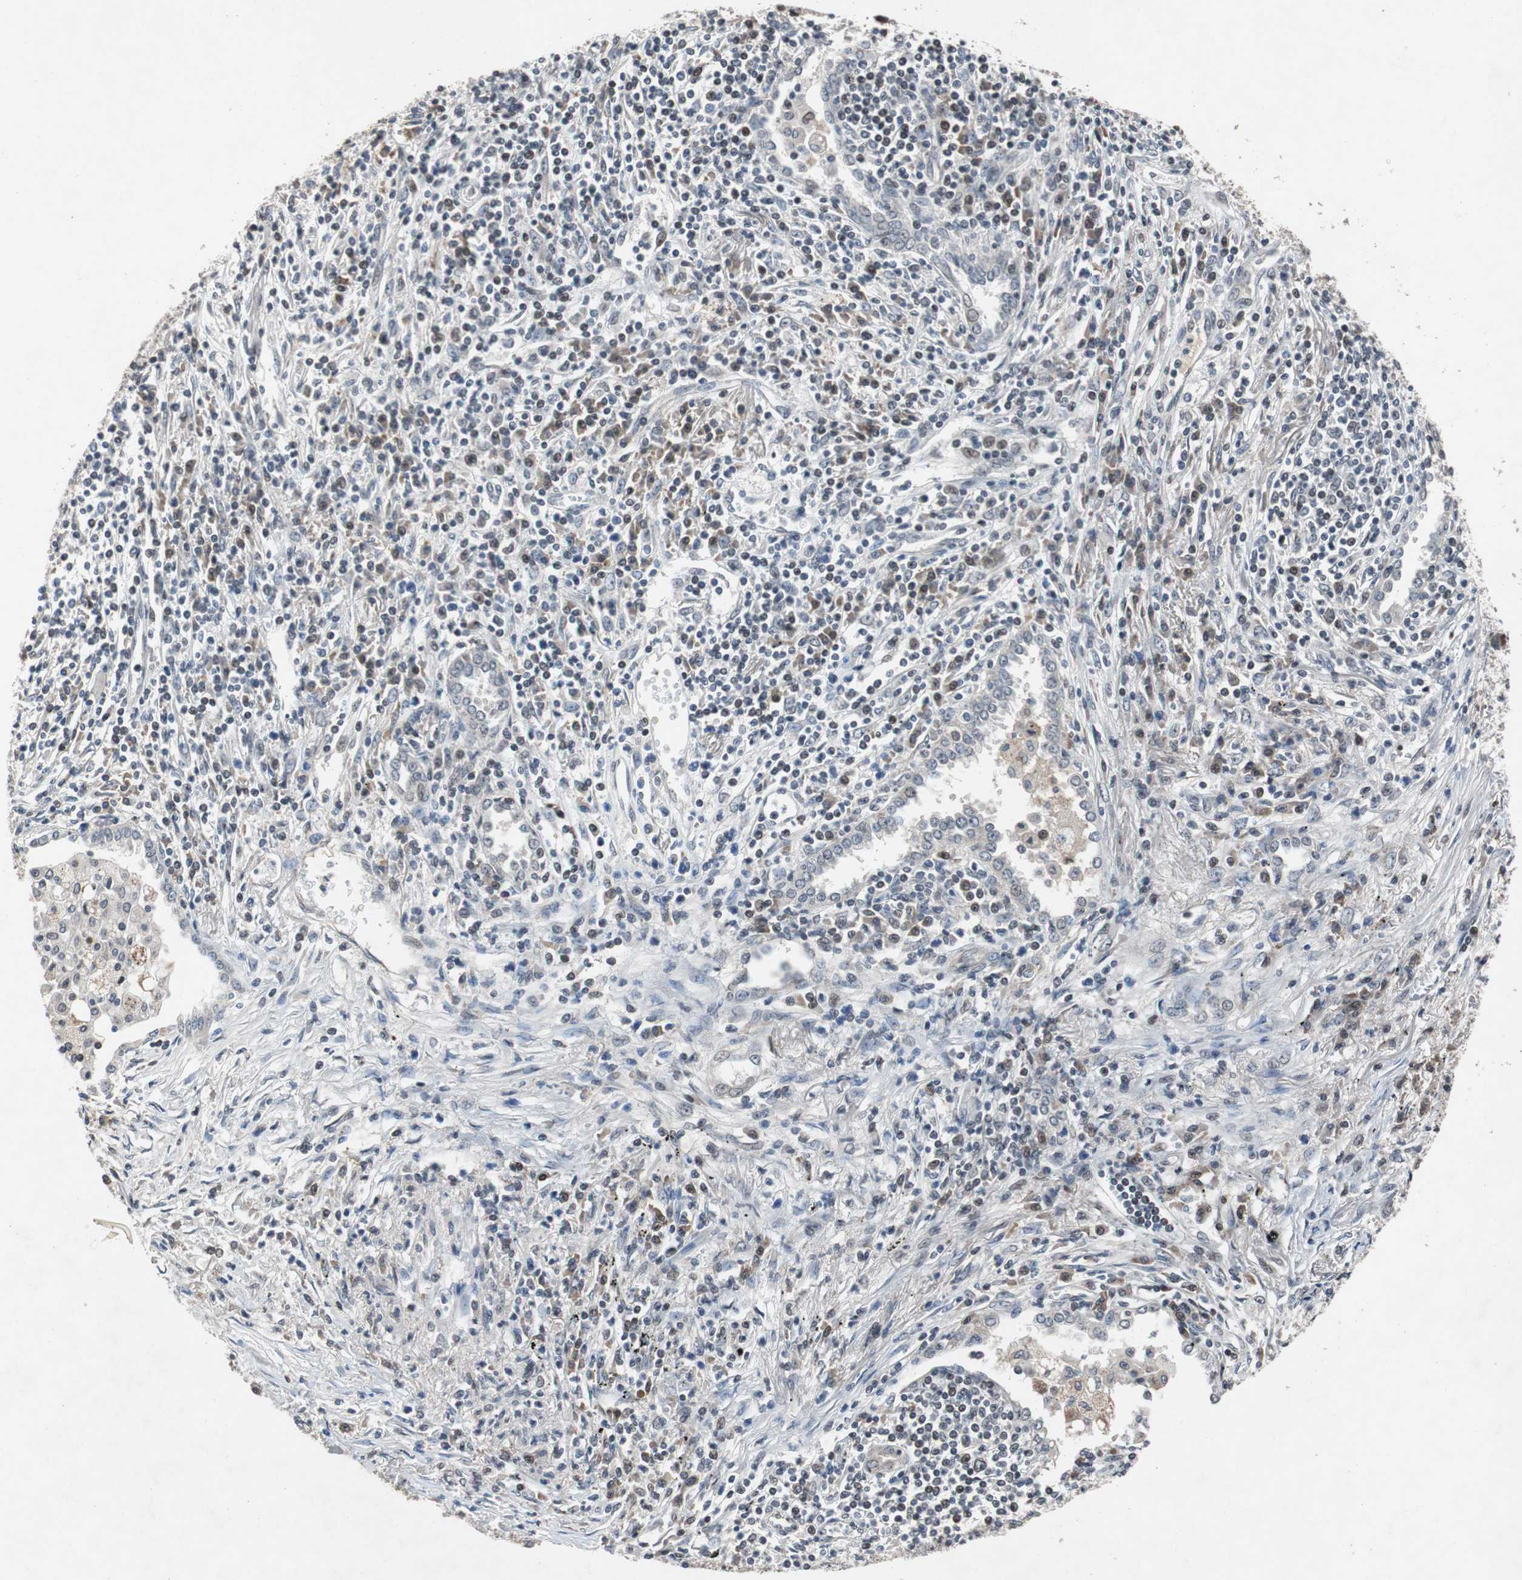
{"staining": {"intensity": "negative", "quantity": "none", "location": "none"}, "tissue": "melanoma", "cell_type": "Tumor cells", "image_type": "cancer", "snomed": [{"axis": "morphology", "description": "Malignant melanoma, Metastatic site"}, {"axis": "topography", "description": "Skin"}], "caption": "Tumor cells are negative for protein expression in human melanoma. (DAB (3,3'-diaminobenzidine) immunohistochemistry, high magnification).", "gene": "TP63", "patient": {"sex": "female", "age": 56}}